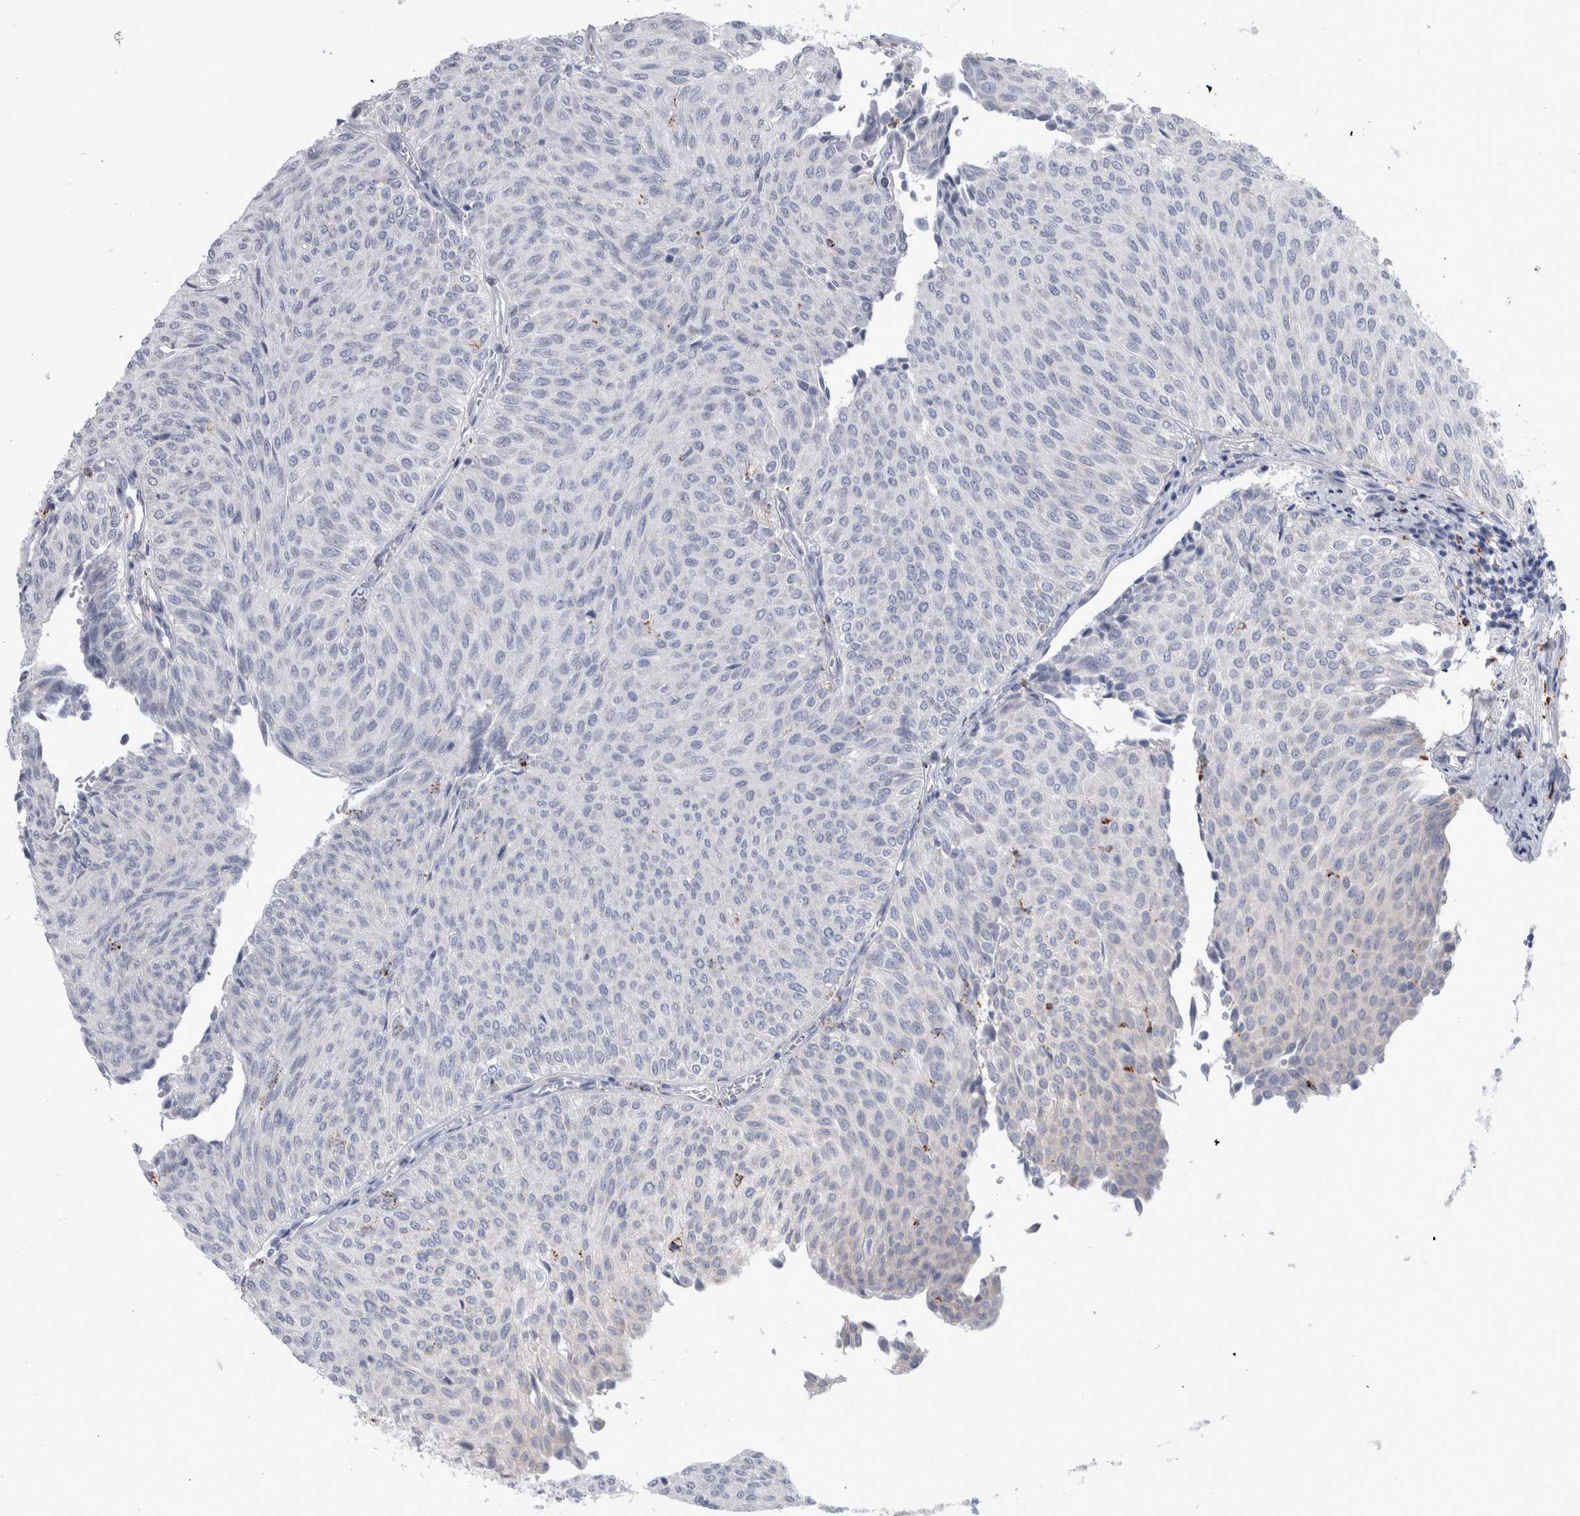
{"staining": {"intensity": "negative", "quantity": "none", "location": "none"}, "tissue": "urothelial cancer", "cell_type": "Tumor cells", "image_type": "cancer", "snomed": [{"axis": "morphology", "description": "Urothelial carcinoma, Low grade"}, {"axis": "topography", "description": "Urinary bladder"}], "caption": "An IHC photomicrograph of urothelial carcinoma (low-grade) is shown. There is no staining in tumor cells of urothelial carcinoma (low-grade).", "gene": "GATM", "patient": {"sex": "male", "age": 78}}